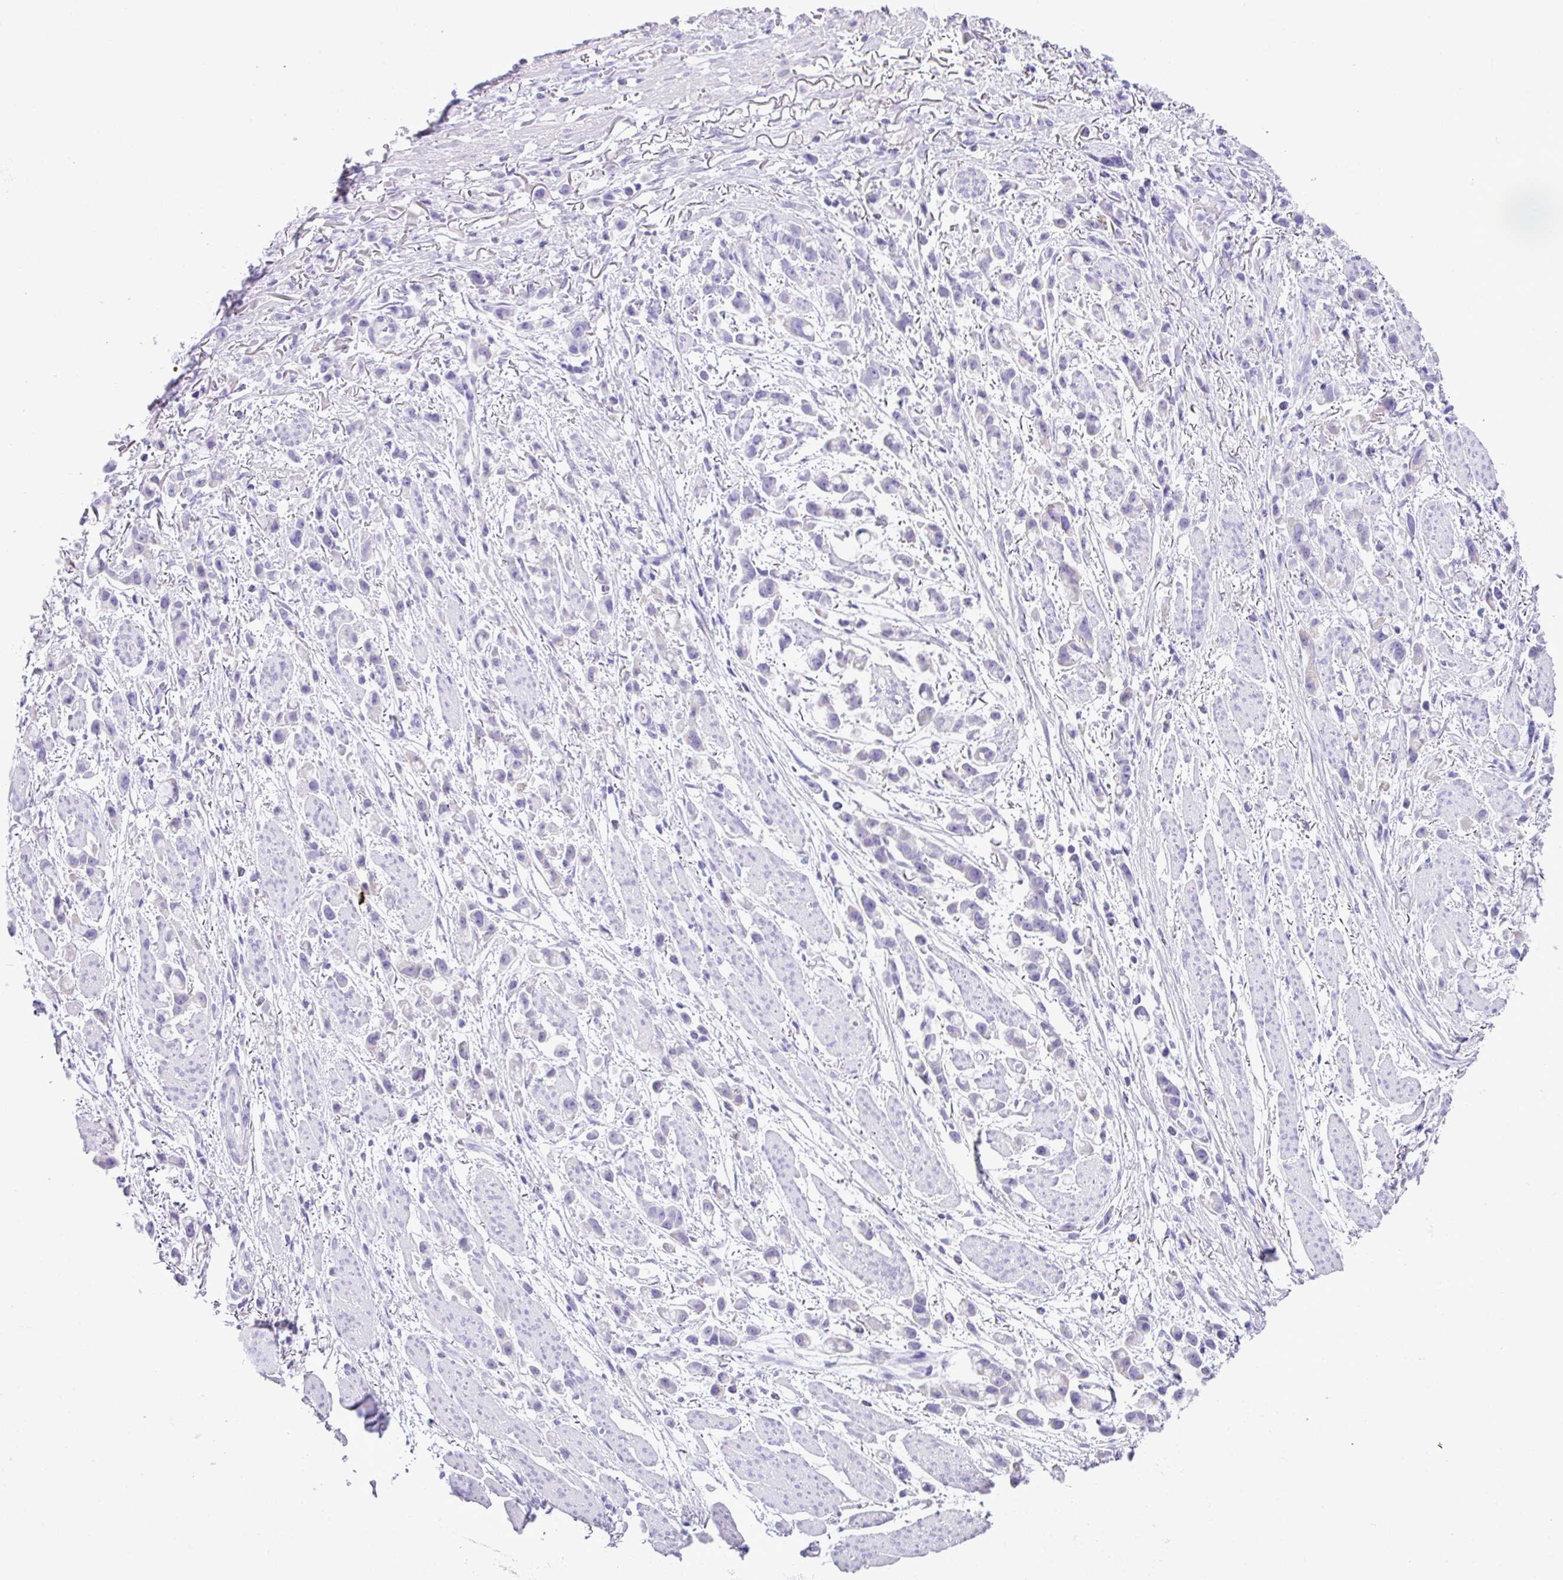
{"staining": {"intensity": "negative", "quantity": "none", "location": "none"}, "tissue": "stomach cancer", "cell_type": "Tumor cells", "image_type": "cancer", "snomed": [{"axis": "morphology", "description": "Adenocarcinoma, NOS"}, {"axis": "topography", "description": "Stomach"}], "caption": "The photomicrograph reveals no staining of tumor cells in stomach cancer (adenocarcinoma).", "gene": "RGS21", "patient": {"sex": "female", "age": 81}}